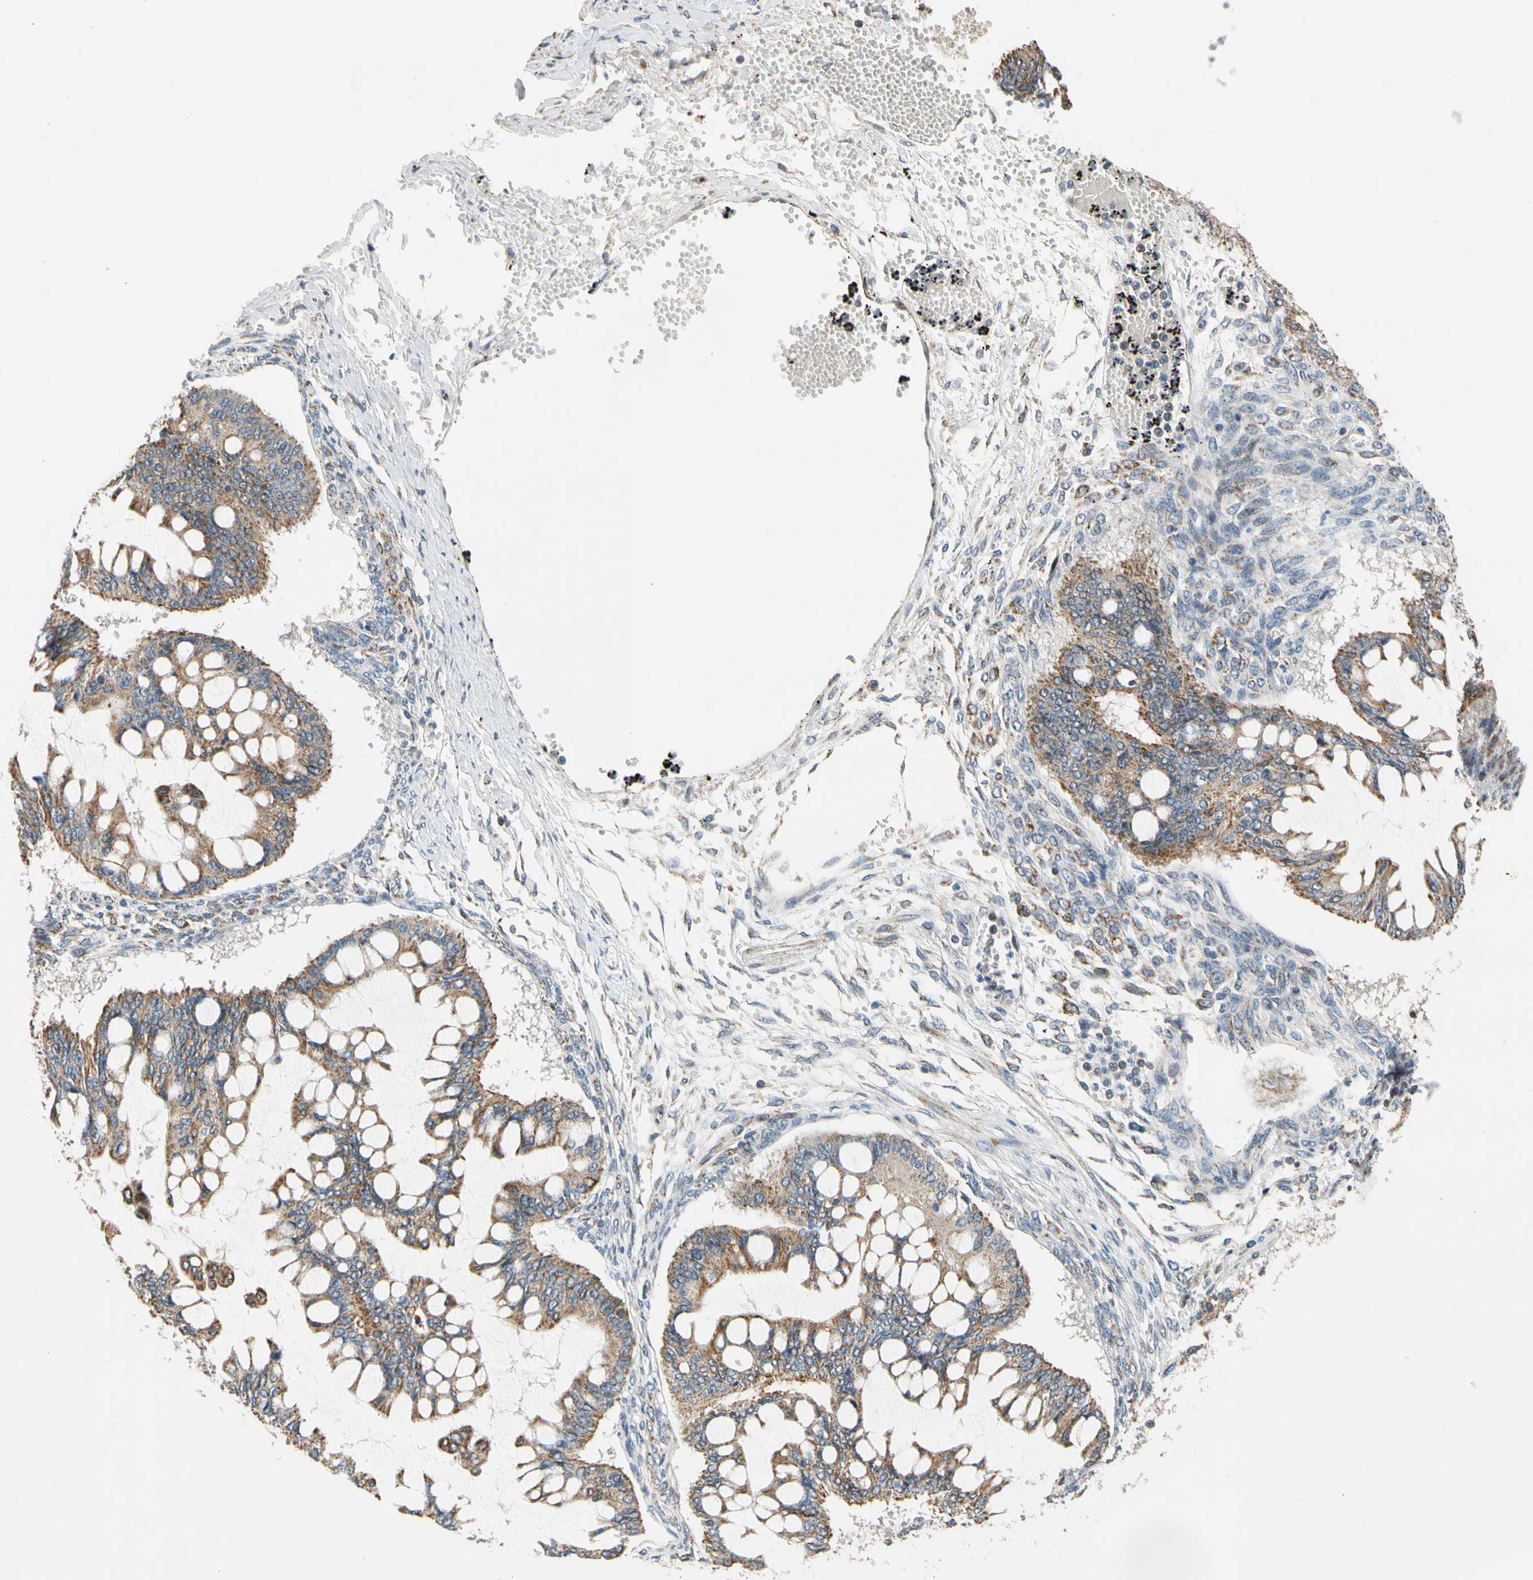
{"staining": {"intensity": "moderate", "quantity": ">75%", "location": "cytoplasmic/membranous"}, "tissue": "ovarian cancer", "cell_type": "Tumor cells", "image_type": "cancer", "snomed": [{"axis": "morphology", "description": "Cystadenocarcinoma, mucinous, NOS"}, {"axis": "topography", "description": "Ovary"}], "caption": "Immunohistochemistry (IHC) photomicrograph of neoplastic tissue: human ovarian cancer (mucinous cystadenocarcinoma) stained using immunohistochemistry demonstrates medium levels of moderate protein expression localized specifically in the cytoplasmic/membranous of tumor cells, appearing as a cytoplasmic/membranous brown color.", "gene": "KHDC4", "patient": {"sex": "female", "age": 73}}